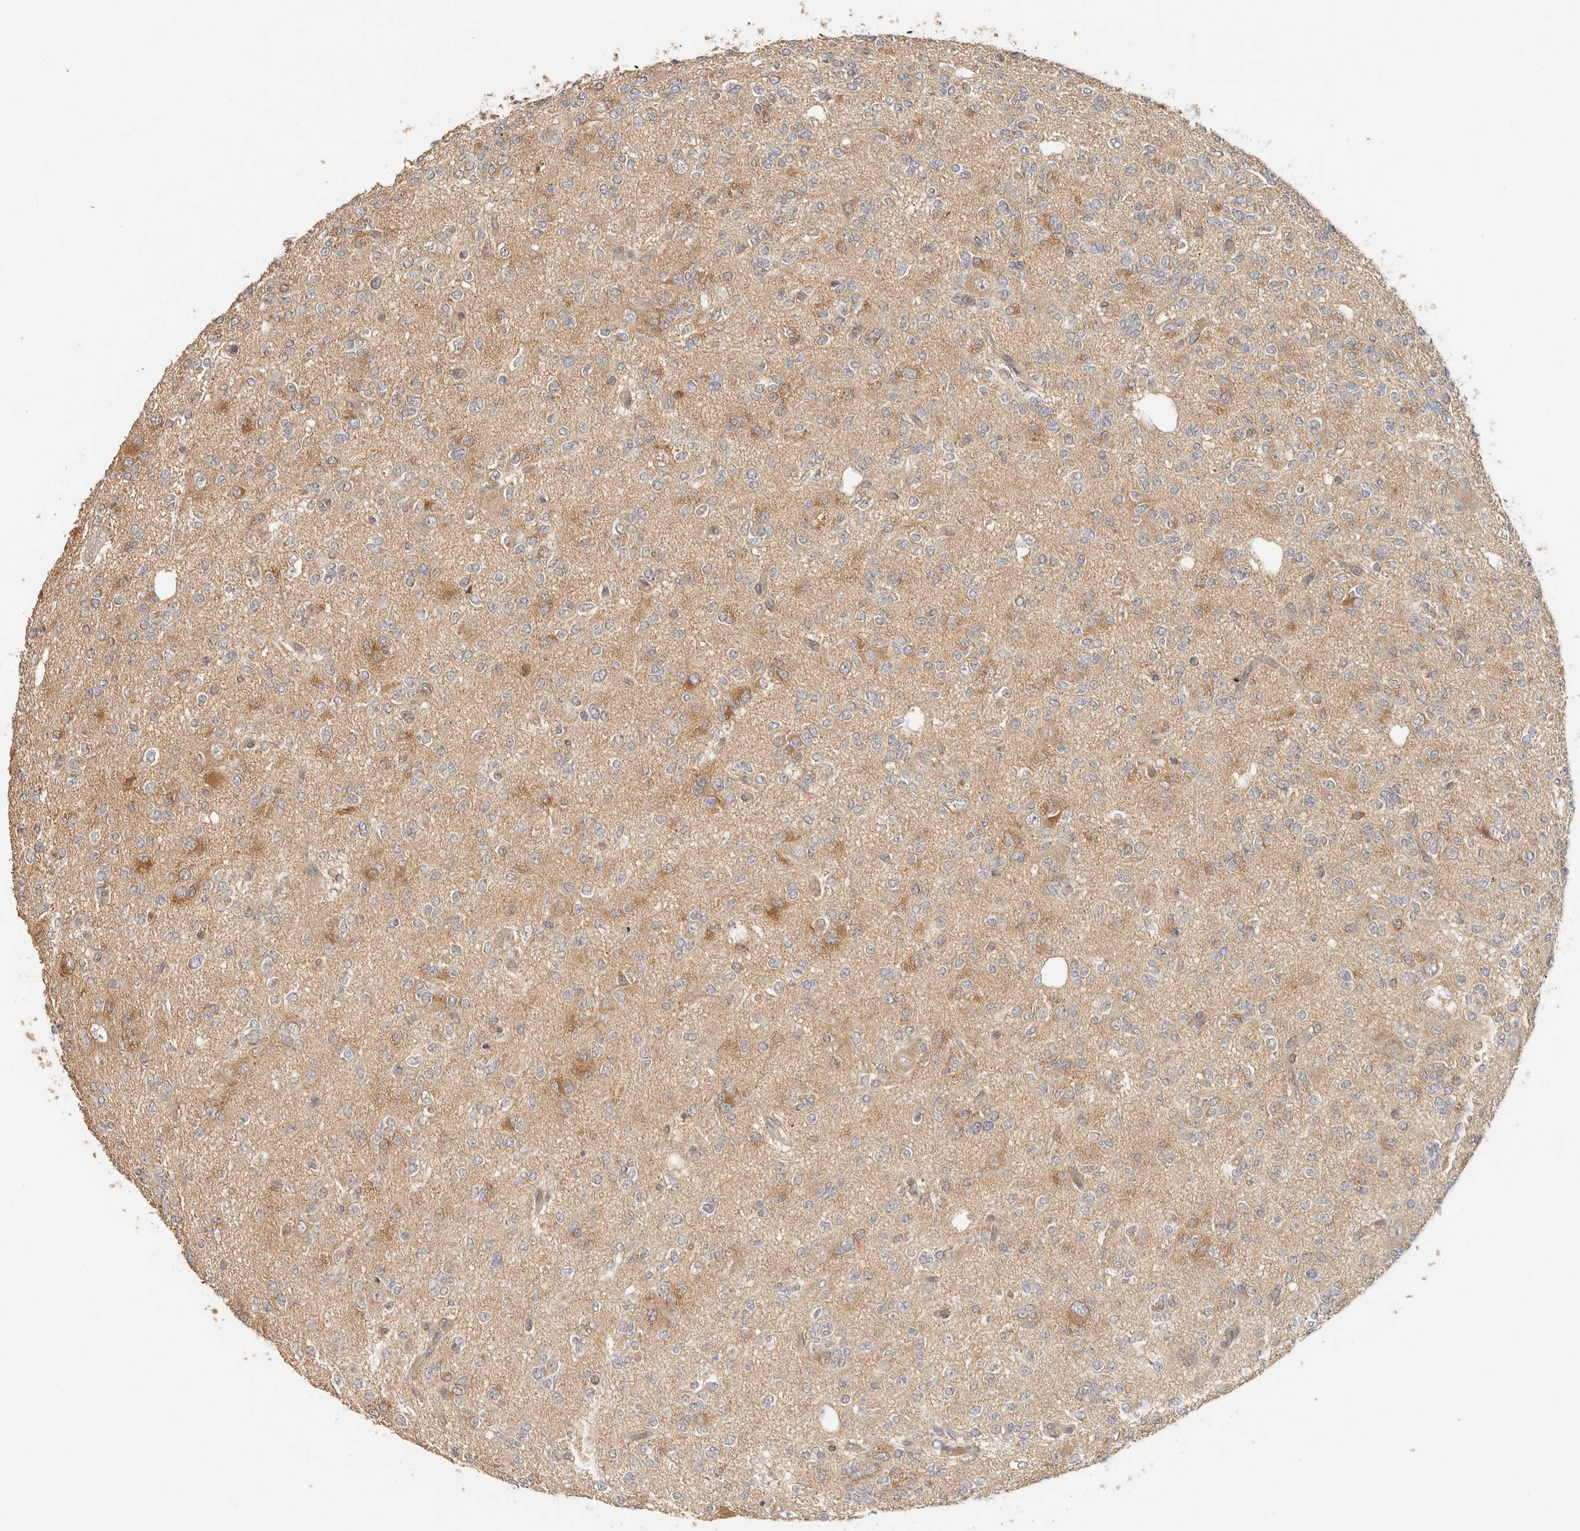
{"staining": {"intensity": "moderate", "quantity": ">75%", "location": "cytoplasmic/membranous"}, "tissue": "glioma", "cell_type": "Tumor cells", "image_type": "cancer", "snomed": [{"axis": "morphology", "description": "Glioma, malignant, Low grade"}, {"axis": "topography", "description": "Brain"}], "caption": "An IHC histopathology image of neoplastic tissue is shown. Protein staining in brown shows moderate cytoplasmic/membranous positivity in glioma within tumor cells.", "gene": "TACC1", "patient": {"sex": "male", "age": 38}}